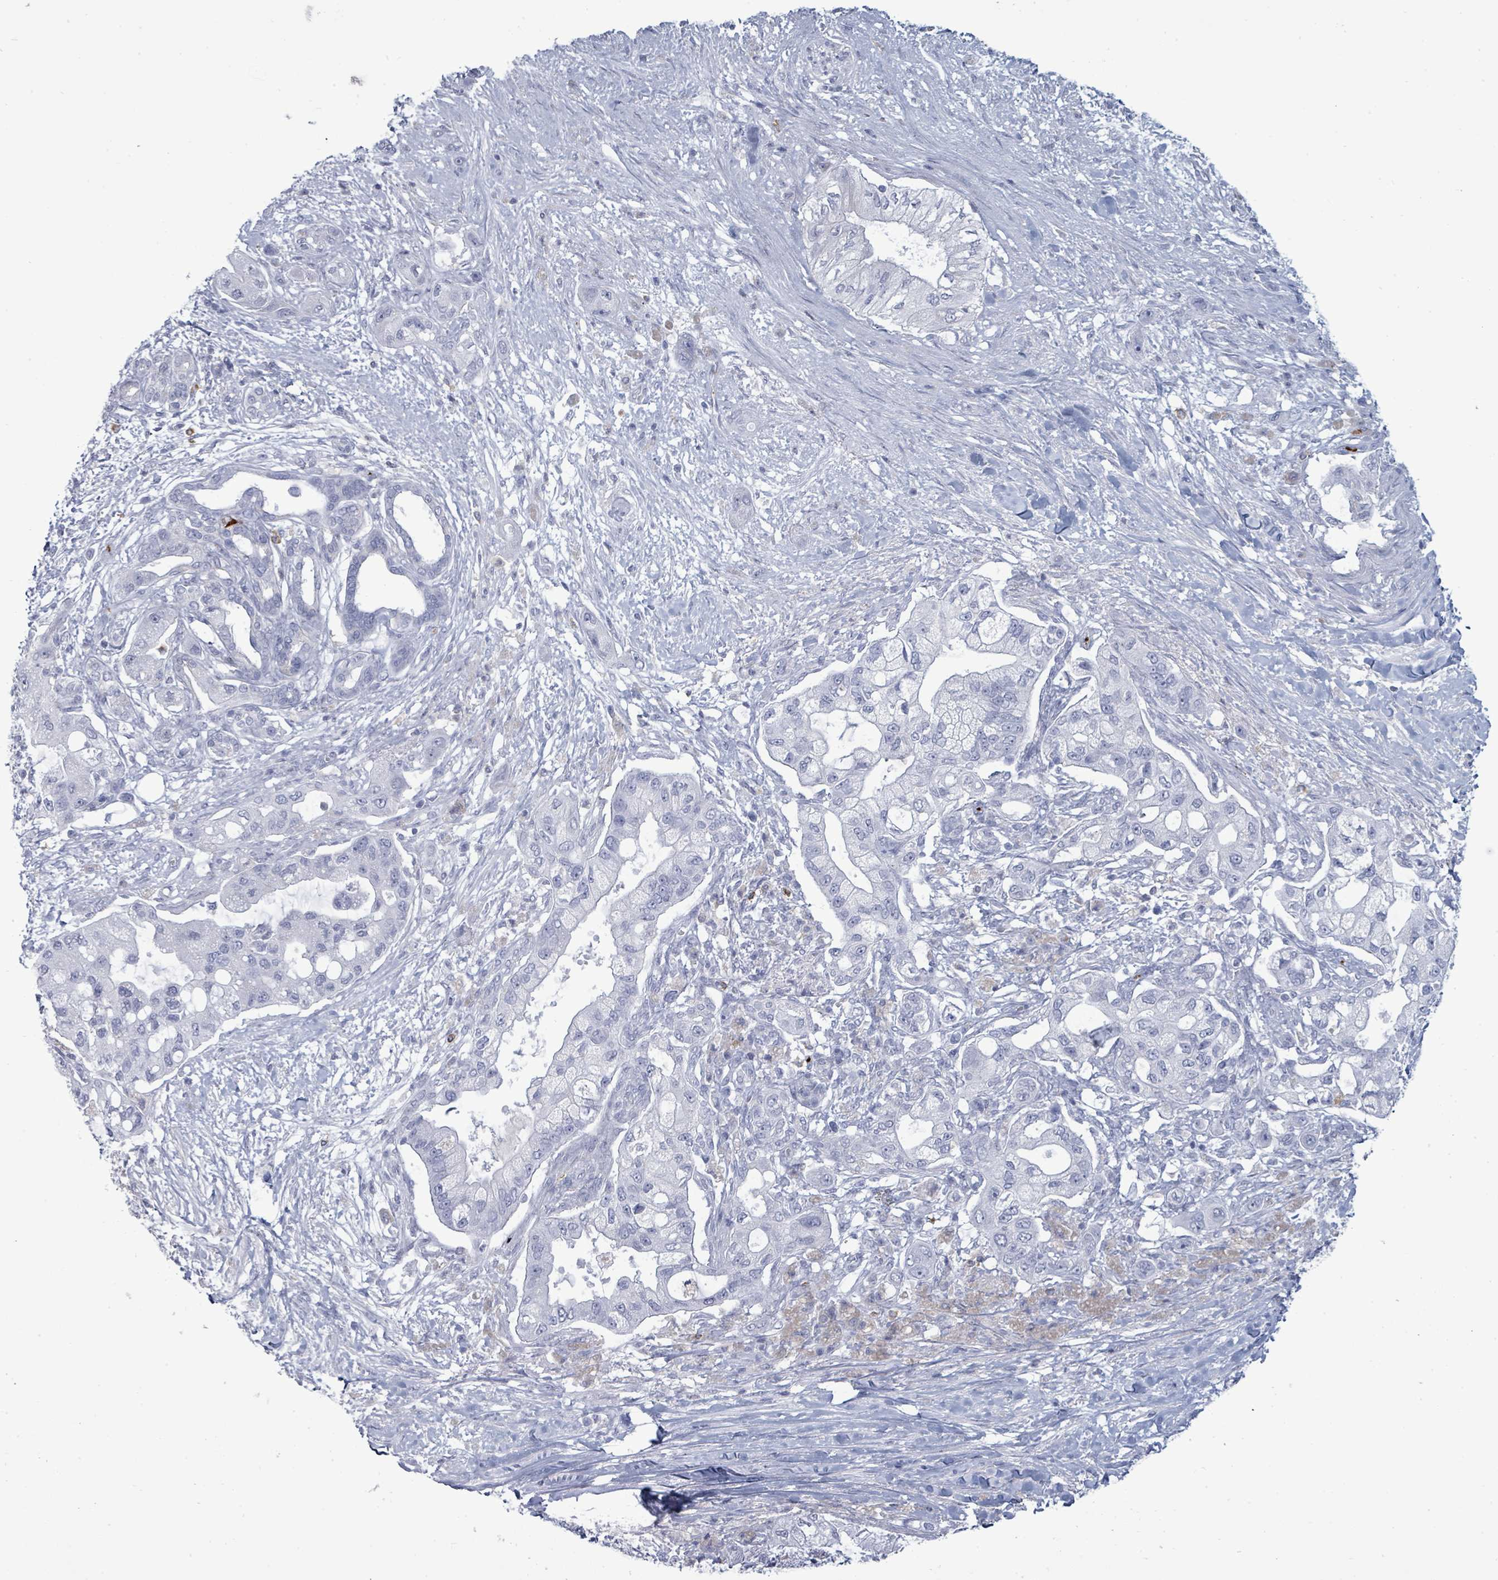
{"staining": {"intensity": "negative", "quantity": "none", "location": "none"}, "tissue": "pancreatic cancer", "cell_type": "Tumor cells", "image_type": "cancer", "snomed": [{"axis": "morphology", "description": "Adenocarcinoma, NOS"}, {"axis": "topography", "description": "Pancreas"}], "caption": "Immunohistochemistry image of neoplastic tissue: human pancreatic adenocarcinoma stained with DAB (3,3'-diaminobenzidine) shows no significant protein expression in tumor cells. The staining is performed using DAB brown chromogen with nuclei counter-stained in using hematoxylin.", "gene": "NDST2", "patient": {"sex": "male", "age": 57}}